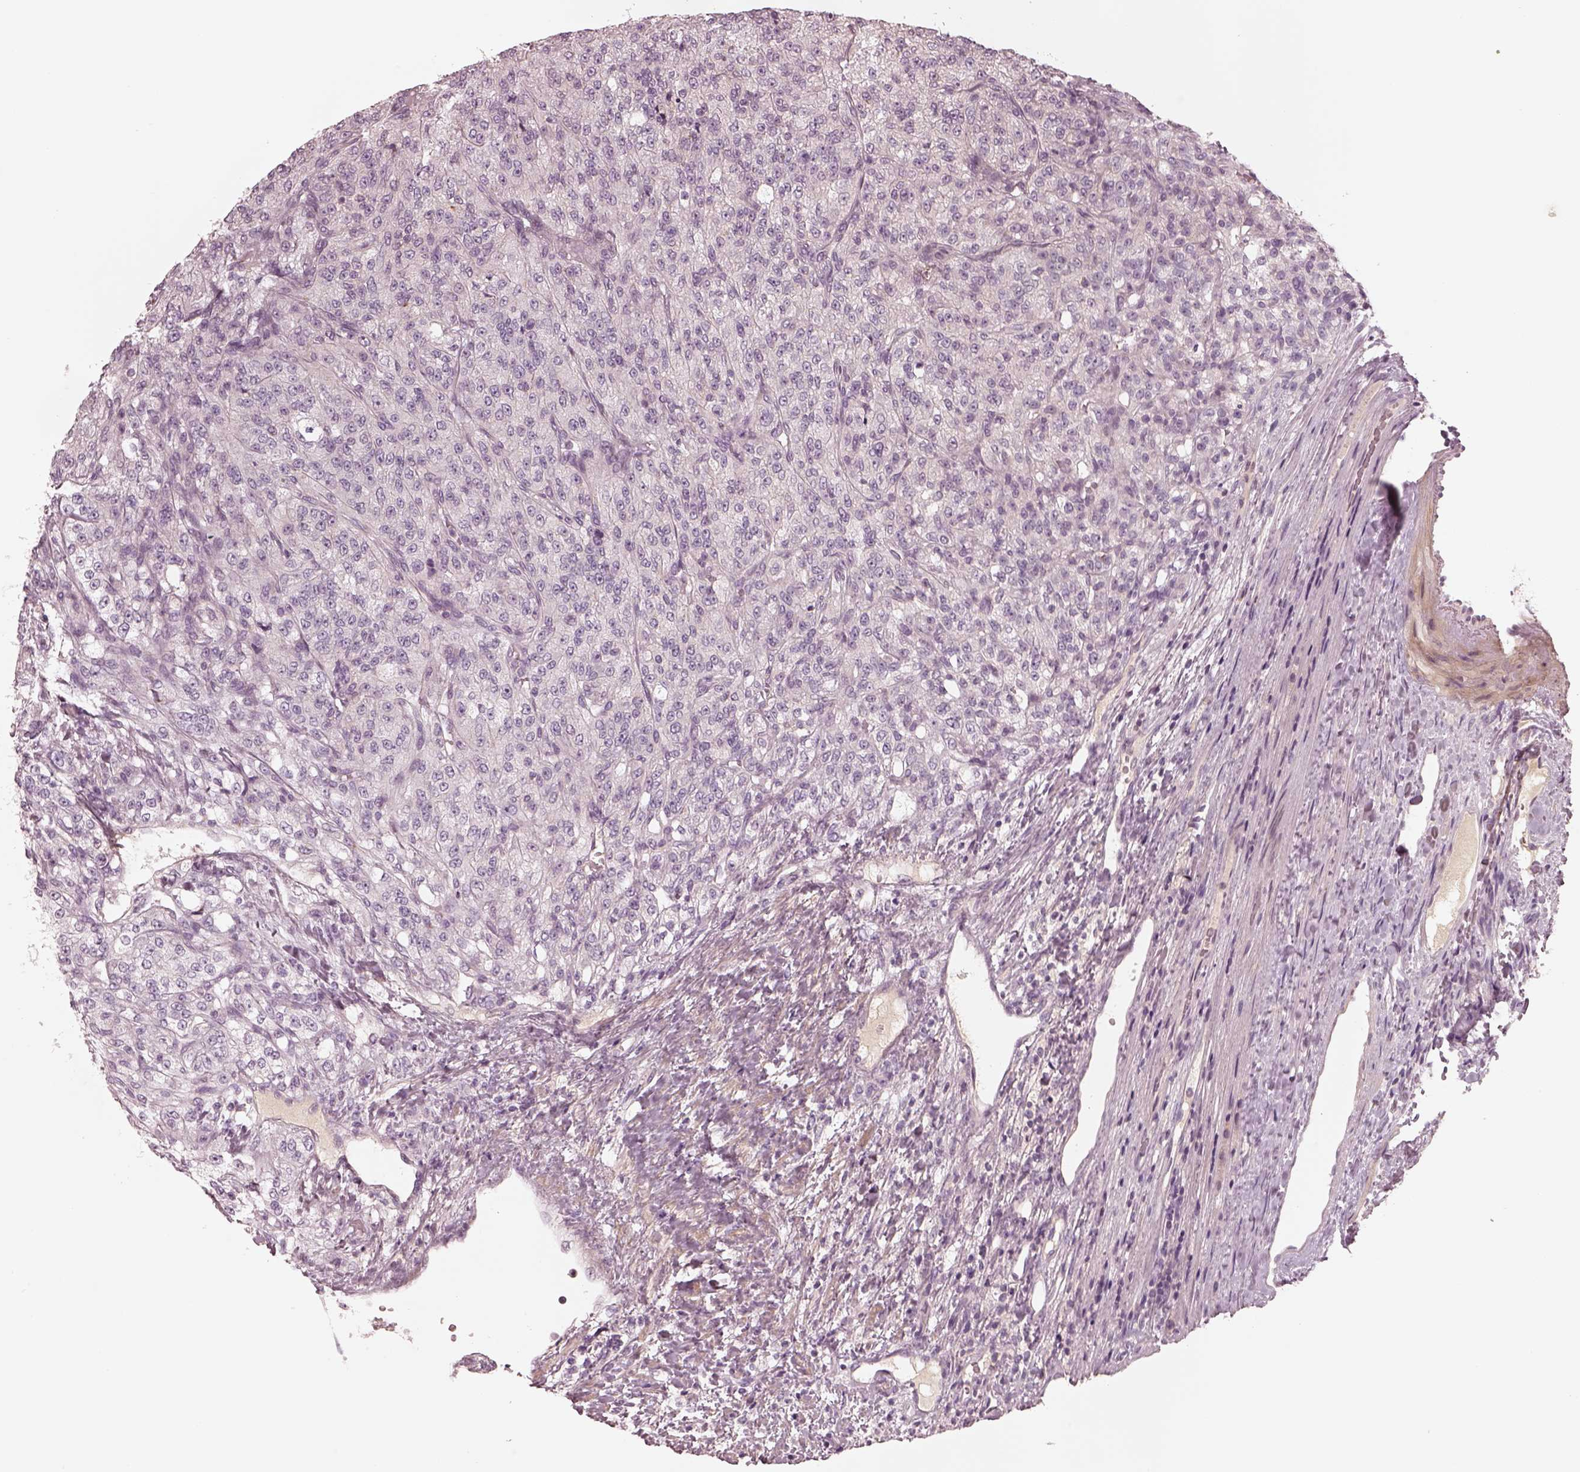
{"staining": {"intensity": "negative", "quantity": "none", "location": "none"}, "tissue": "renal cancer", "cell_type": "Tumor cells", "image_type": "cancer", "snomed": [{"axis": "morphology", "description": "Adenocarcinoma, NOS"}, {"axis": "topography", "description": "Kidney"}], "caption": "Immunohistochemical staining of human renal cancer (adenocarcinoma) exhibits no significant positivity in tumor cells. The staining was performed using DAB (3,3'-diaminobenzidine) to visualize the protein expression in brown, while the nuclei were stained in blue with hematoxylin (Magnification: 20x).", "gene": "SDCBP2", "patient": {"sex": "female", "age": 63}}